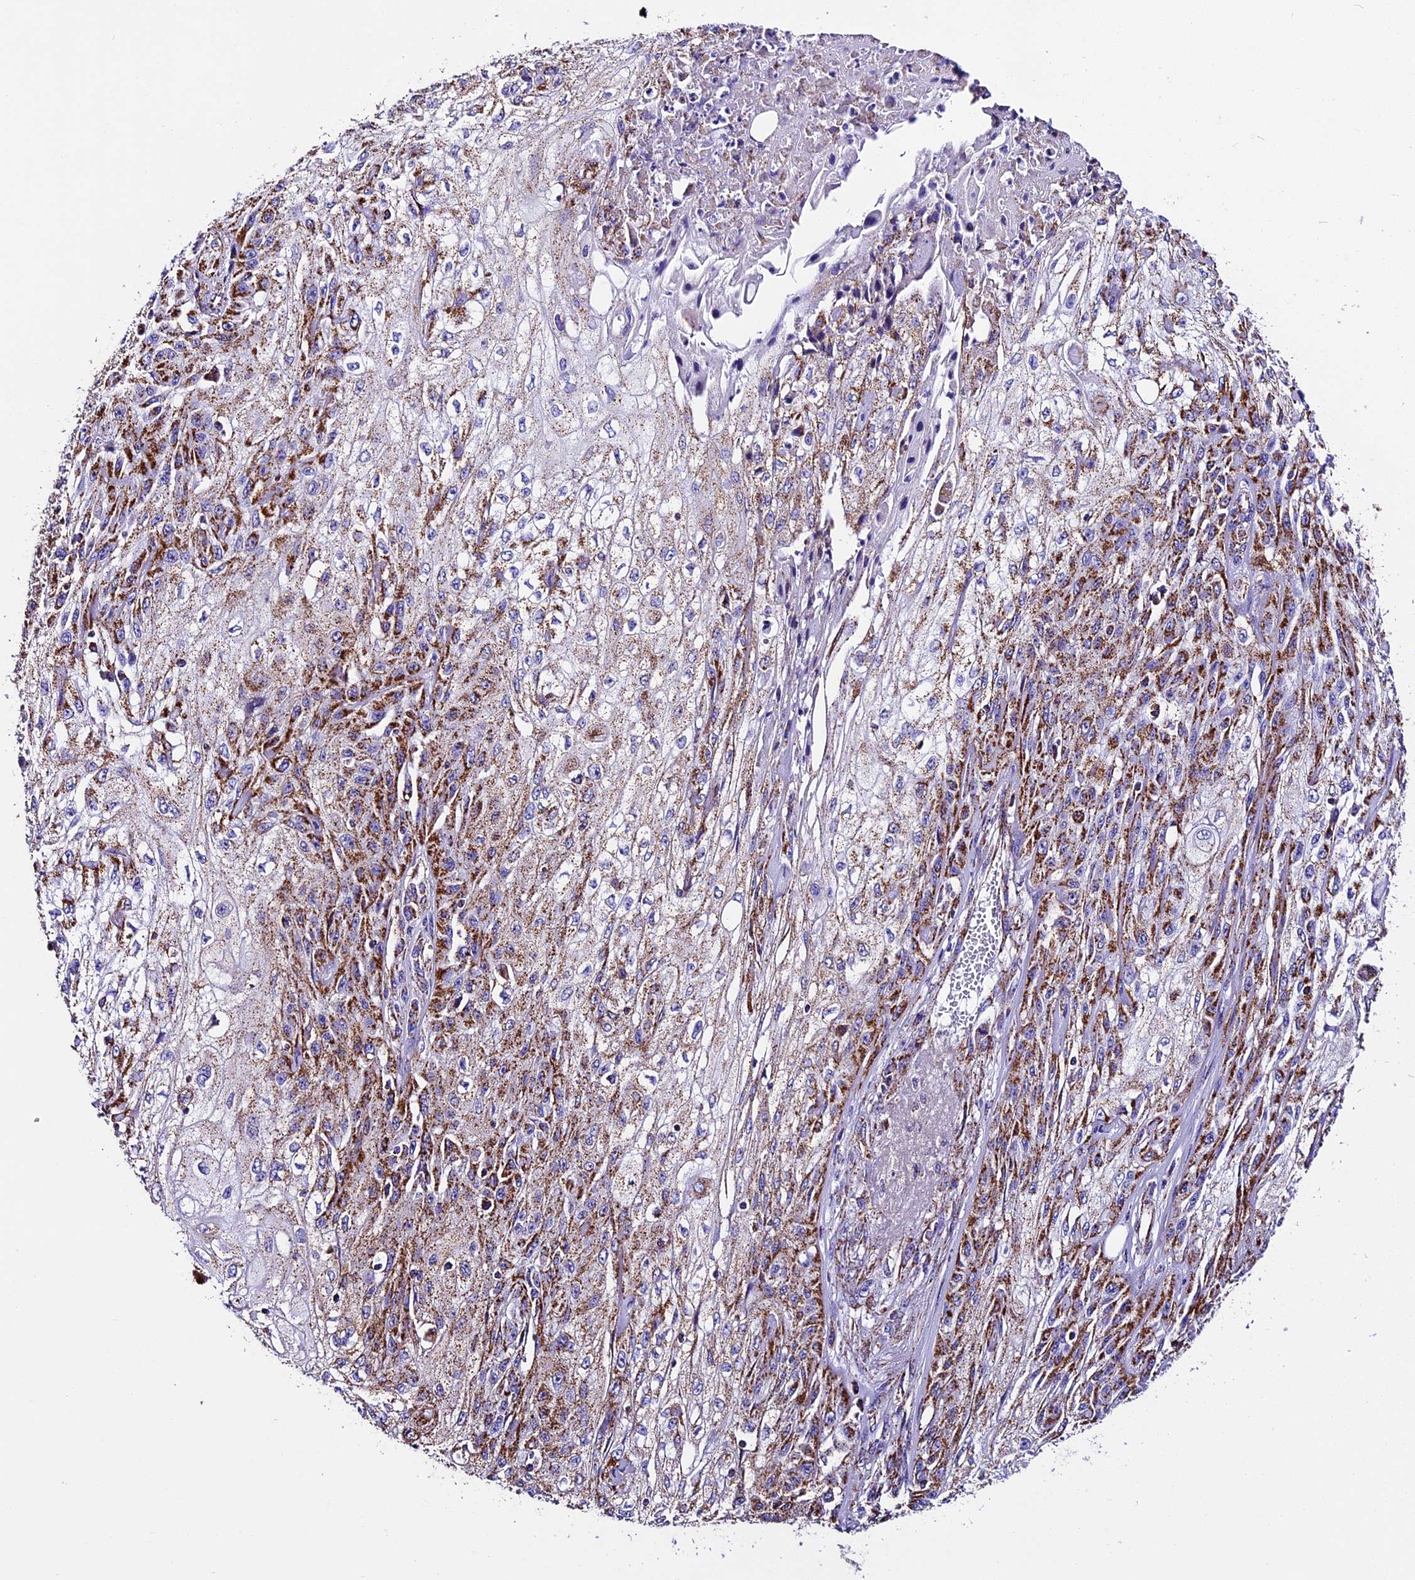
{"staining": {"intensity": "strong", "quantity": ">75%", "location": "cytoplasmic/membranous"}, "tissue": "skin cancer", "cell_type": "Tumor cells", "image_type": "cancer", "snomed": [{"axis": "morphology", "description": "Squamous cell carcinoma, NOS"}, {"axis": "morphology", "description": "Squamous cell carcinoma, metastatic, NOS"}, {"axis": "topography", "description": "Skin"}, {"axis": "topography", "description": "Lymph node"}], "caption": "Protein expression analysis of human skin cancer (metastatic squamous cell carcinoma) reveals strong cytoplasmic/membranous staining in about >75% of tumor cells.", "gene": "DCAF5", "patient": {"sex": "male", "age": 75}}